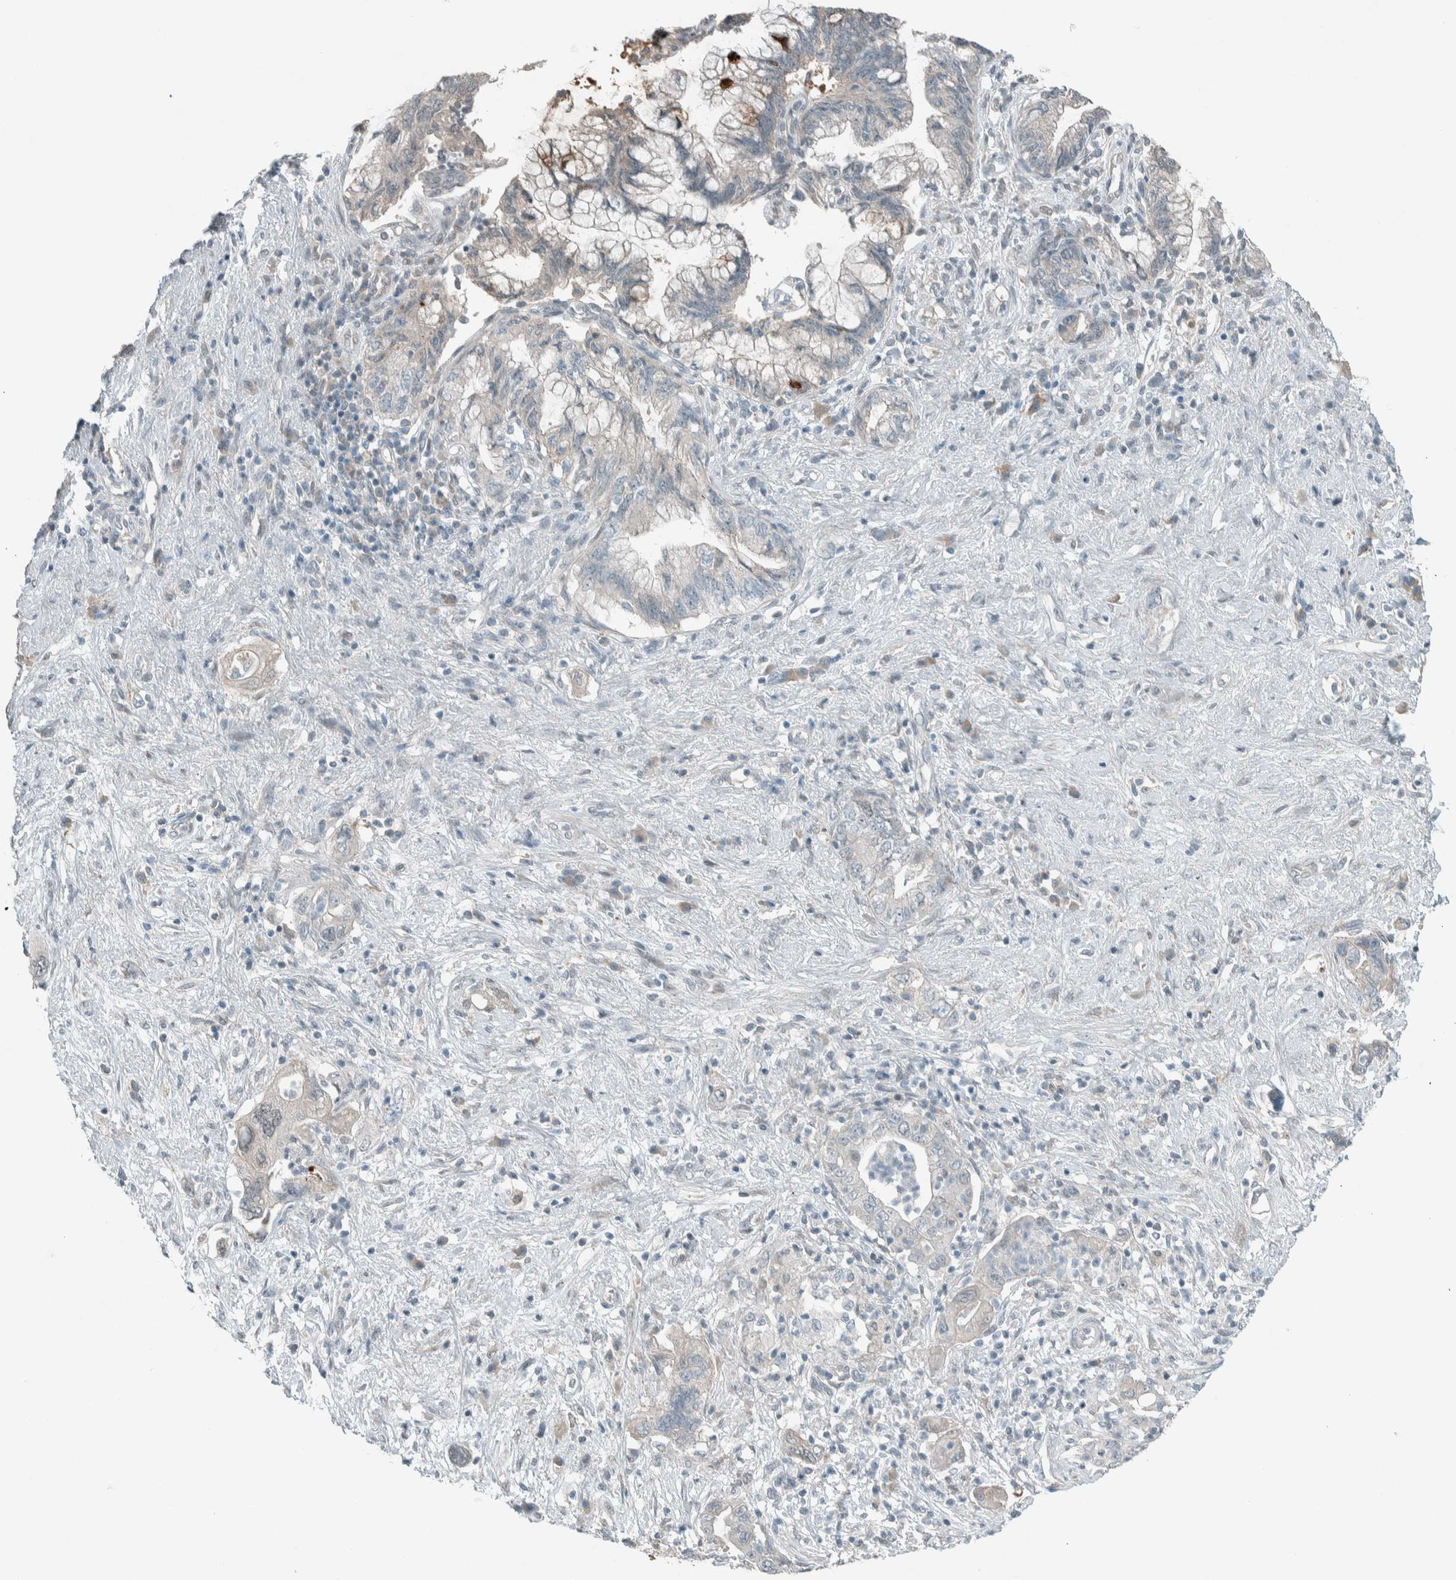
{"staining": {"intensity": "weak", "quantity": "<25%", "location": "cytoplasmic/membranous"}, "tissue": "pancreatic cancer", "cell_type": "Tumor cells", "image_type": "cancer", "snomed": [{"axis": "morphology", "description": "Adenocarcinoma, NOS"}, {"axis": "topography", "description": "Pancreas"}], "caption": "This micrograph is of adenocarcinoma (pancreatic) stained with immunohistochemistry to label a protein in brown with the nuclei are counter-stained blue. There is no positivity in tumor cells.", "gene": "CERCAM", "patient": {"sex": "female", "age": 73}}